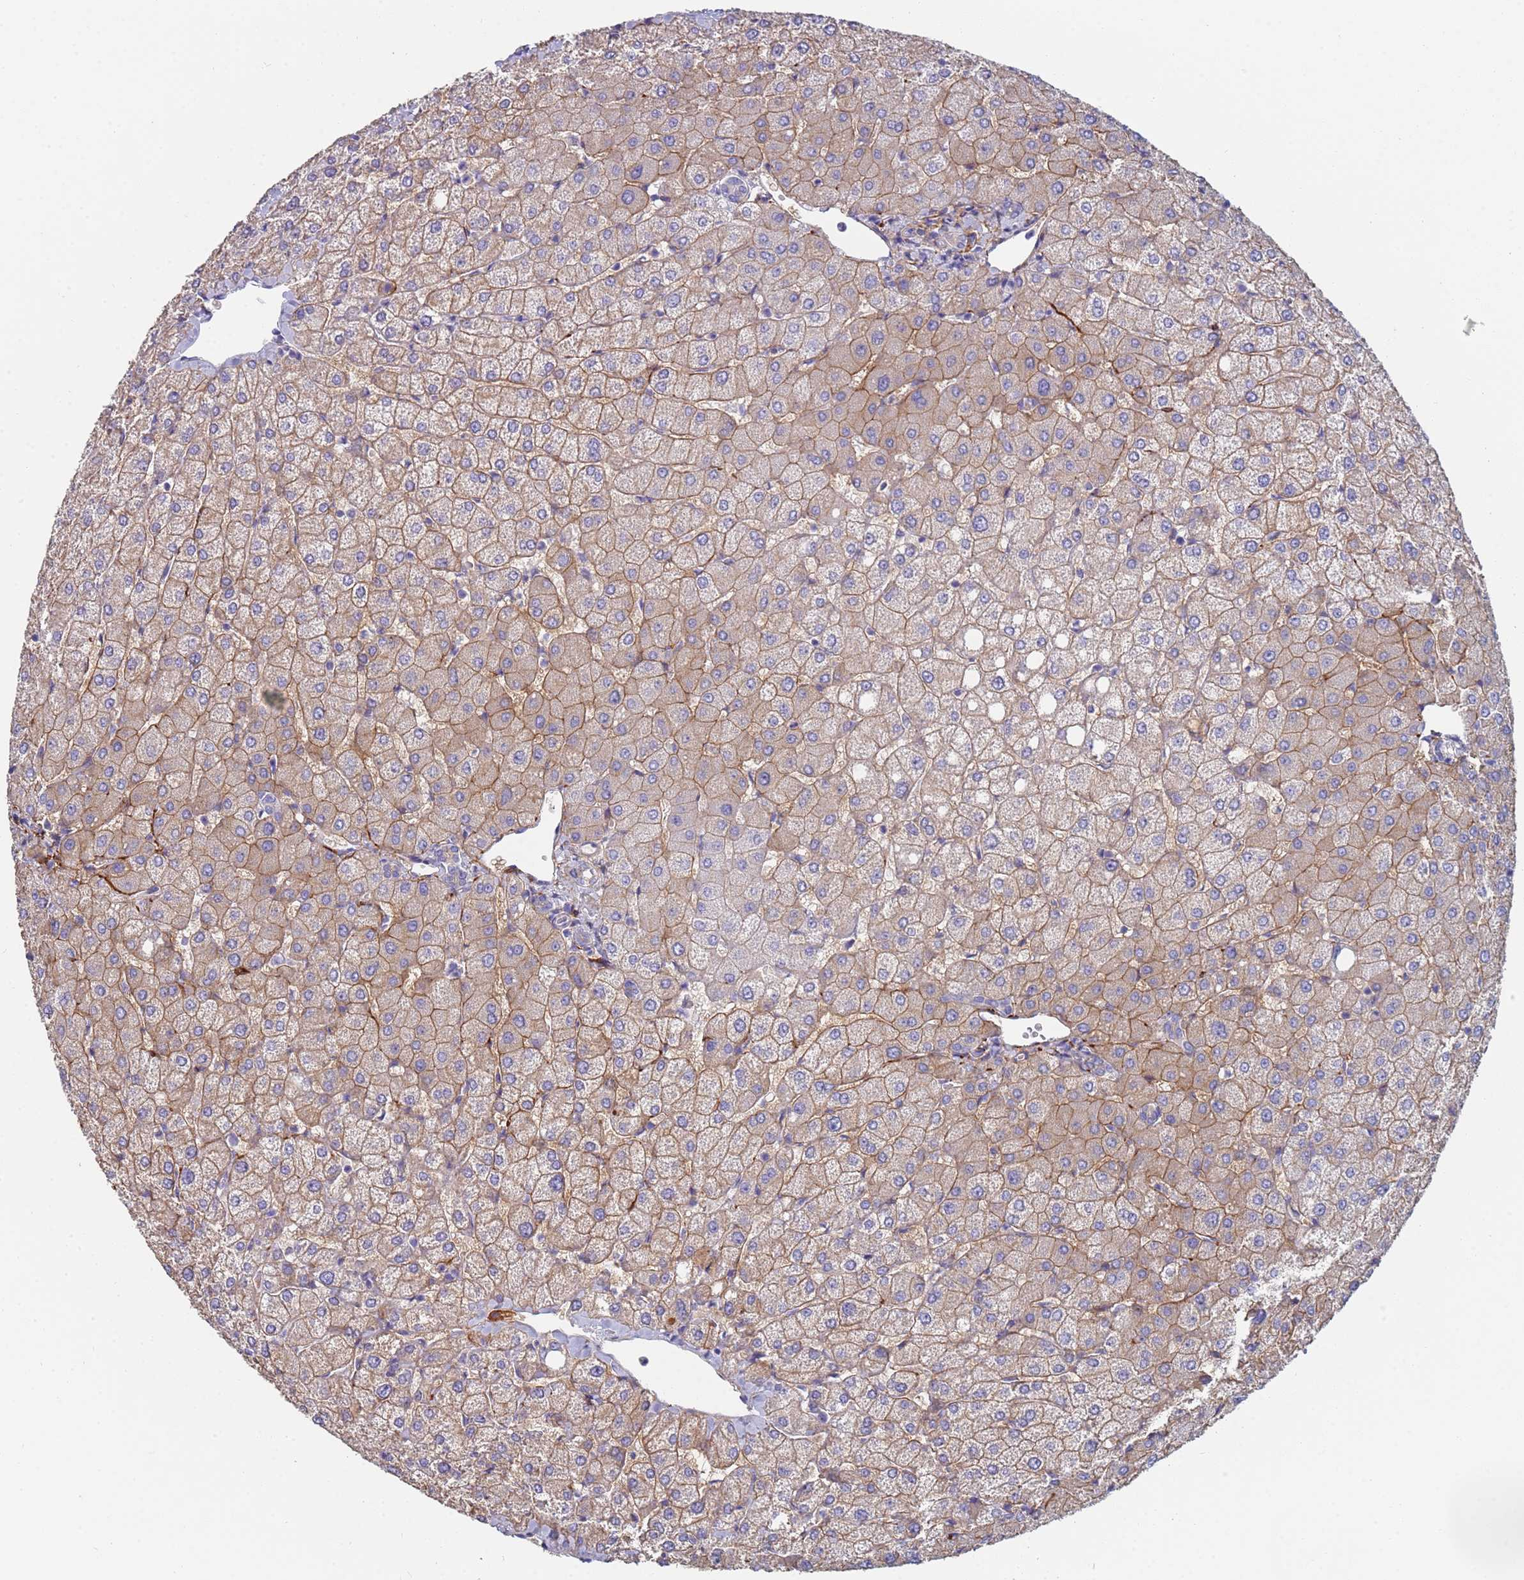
{"staining": {"intensity": "negative", "quantity": "none", "location": "none"}, "tissue": "liver", "cell_type": "Cholangiocytes", "image_type": "normal", "snomed": [{"axis": "morphology", "description": "Normal tissue, NOS"}, {"axis": "topography", "description": "Liver"}], "caption": "An immunohistochemistry (IHC) photomicrograph of unremarkable liver is shown. There is no staining in cholangiocytes of liver.", "gene": "ABCA8", "patient": {"sex": "female", "age": 54}}